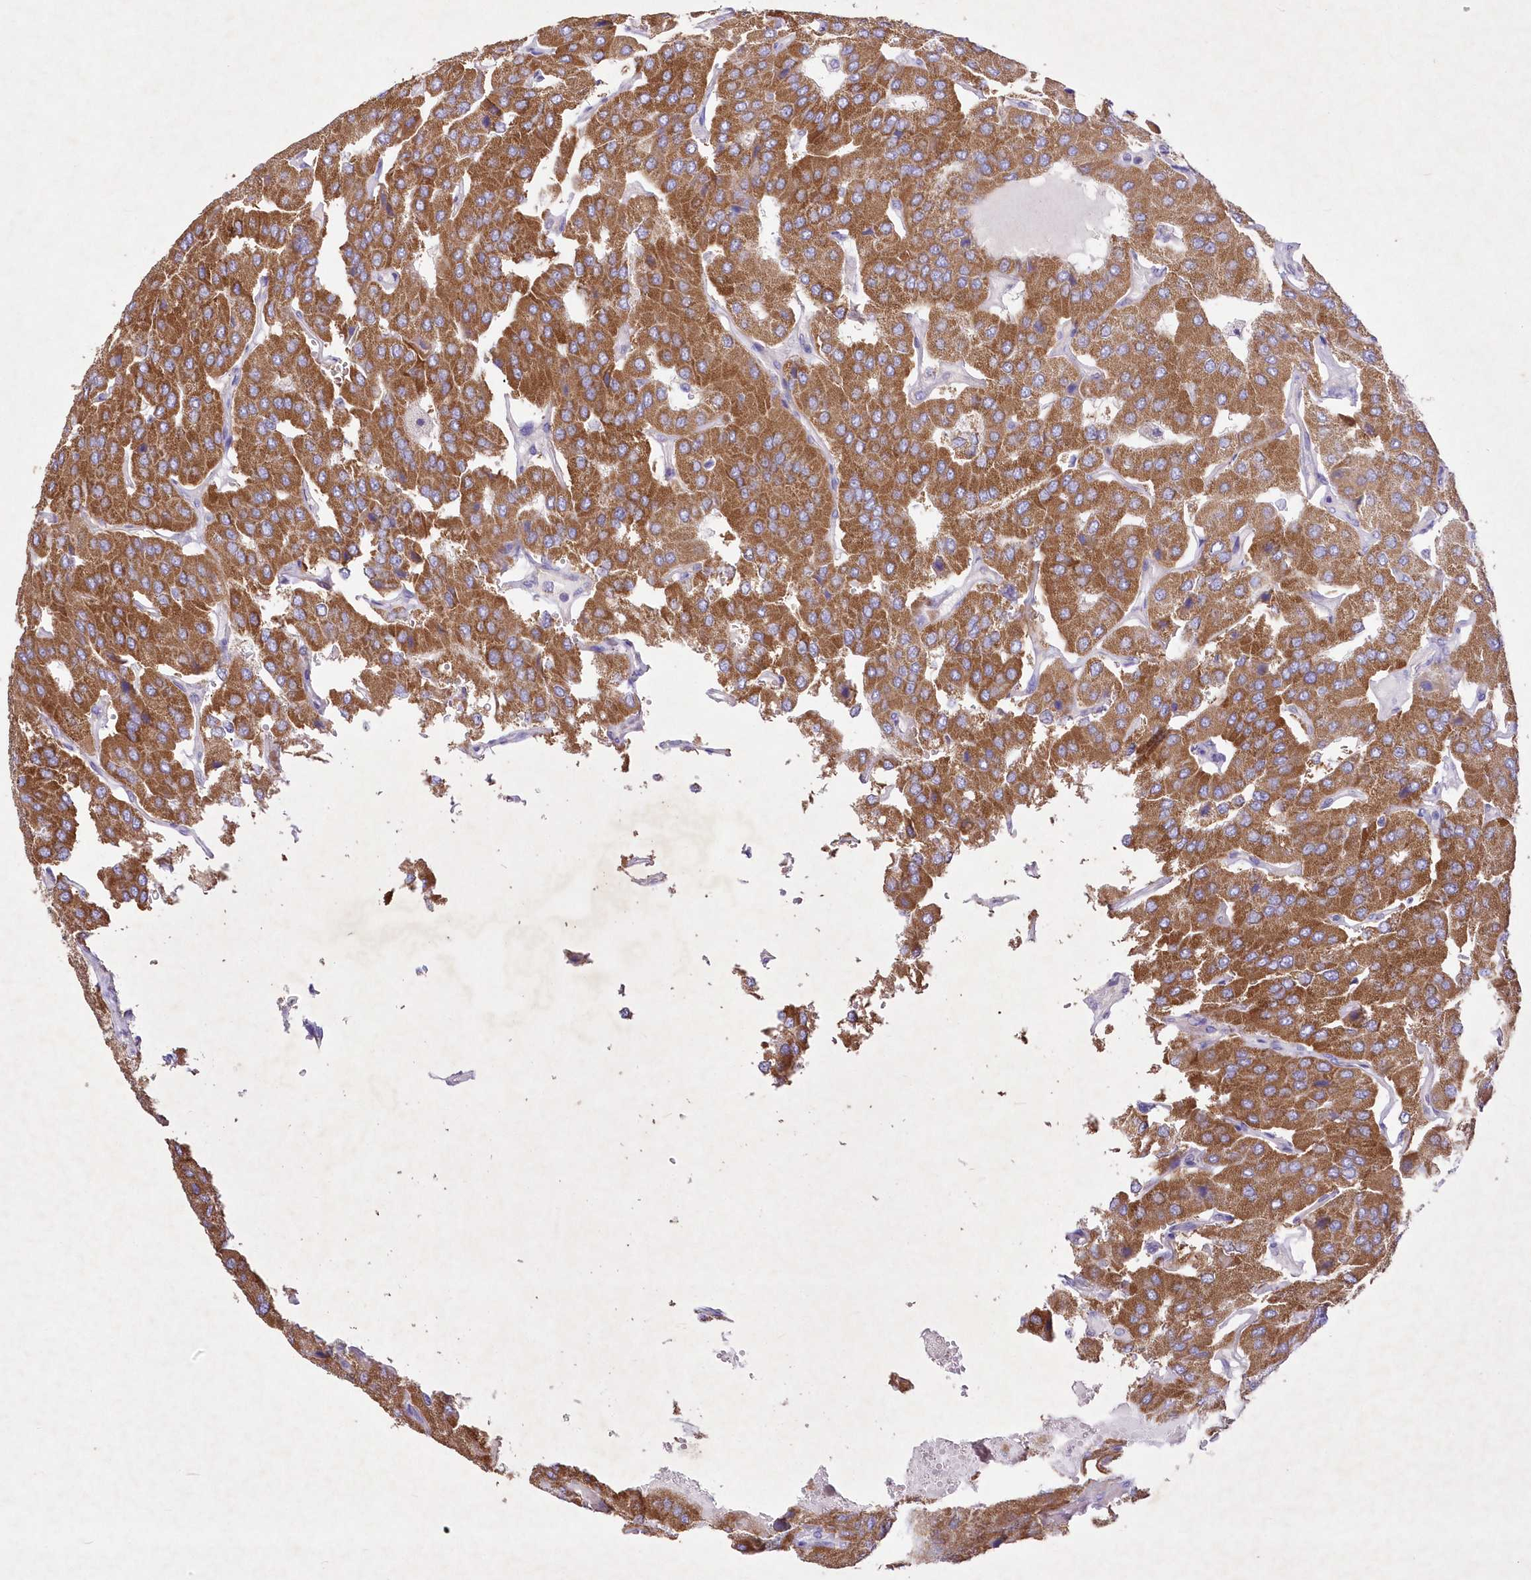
{"staining": {"intensity": "moderate", "quantity": ">75%", "location": "cytoplasmic/membranous"}, "tissue": "parathyroid gland", "cell_type": "Glandular cells", "image_type": "normal", "snomed": [{"axis": "morphology", "description": "Normal tissue, NOS"}, {"axis": "morphology", "description": "Adenoma, NOS"}, {"axis": "topography", "description": "Parathyroid gland"}], "caption": "High-magnification brightfield microscopy of benign parathyroid gland stained with DAB (brown) and counterstained with hematoxylin (blue). glandular cells exhibit moderate cytoplasmic/membranous staining is identified in approximately>75% of cells.", "gene": "ITSN2", "patient": {"sex": "female", "age": 86}}